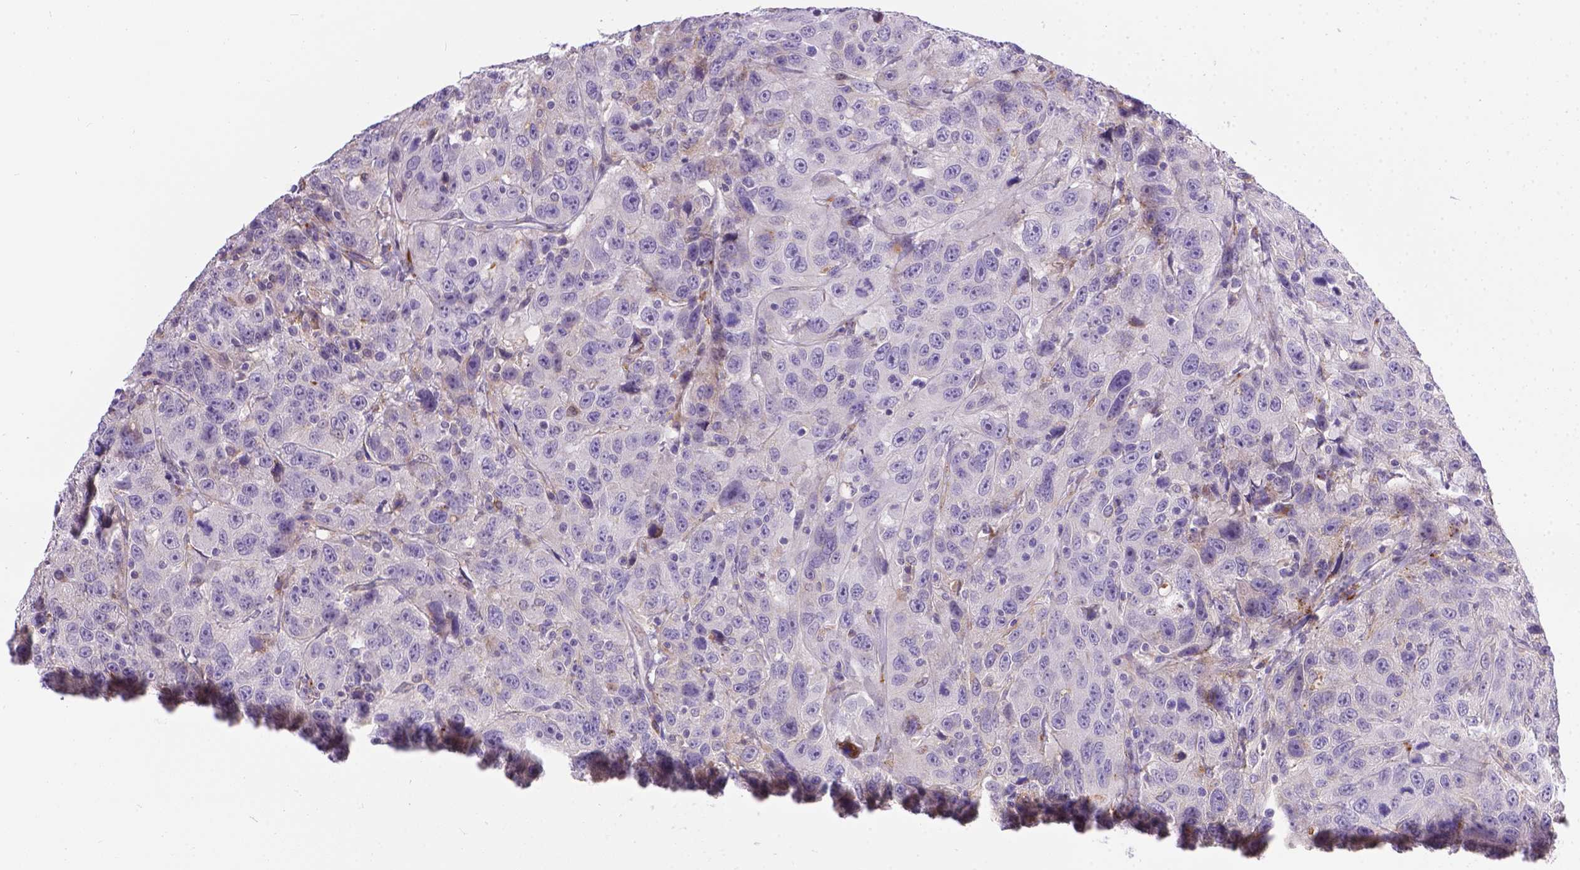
{"staining": {"intensity": "negative", "quantity": "none", "location": "none"}, "tissue": "urothelial cancer", "cell_type": "Tumor cells", "image_type": "cancer", "snomed": [{"axis": "morphology", "description": "Urothelial carcinoma, NOS"}, {"axis": "morphology", "description": "Urothelial carcinoma, High grade"}, {"axis": "topography", "description": "Urinary bladder"}], "caption": "Urothelial cancer was stained to show a protein in brown. There is no significant staining in tumor cells. (DAB immunohistochemistry with hematoxylin counter stain).", "gene": "TM4SF18", "patient": {"sex": "female", "age": 73}}